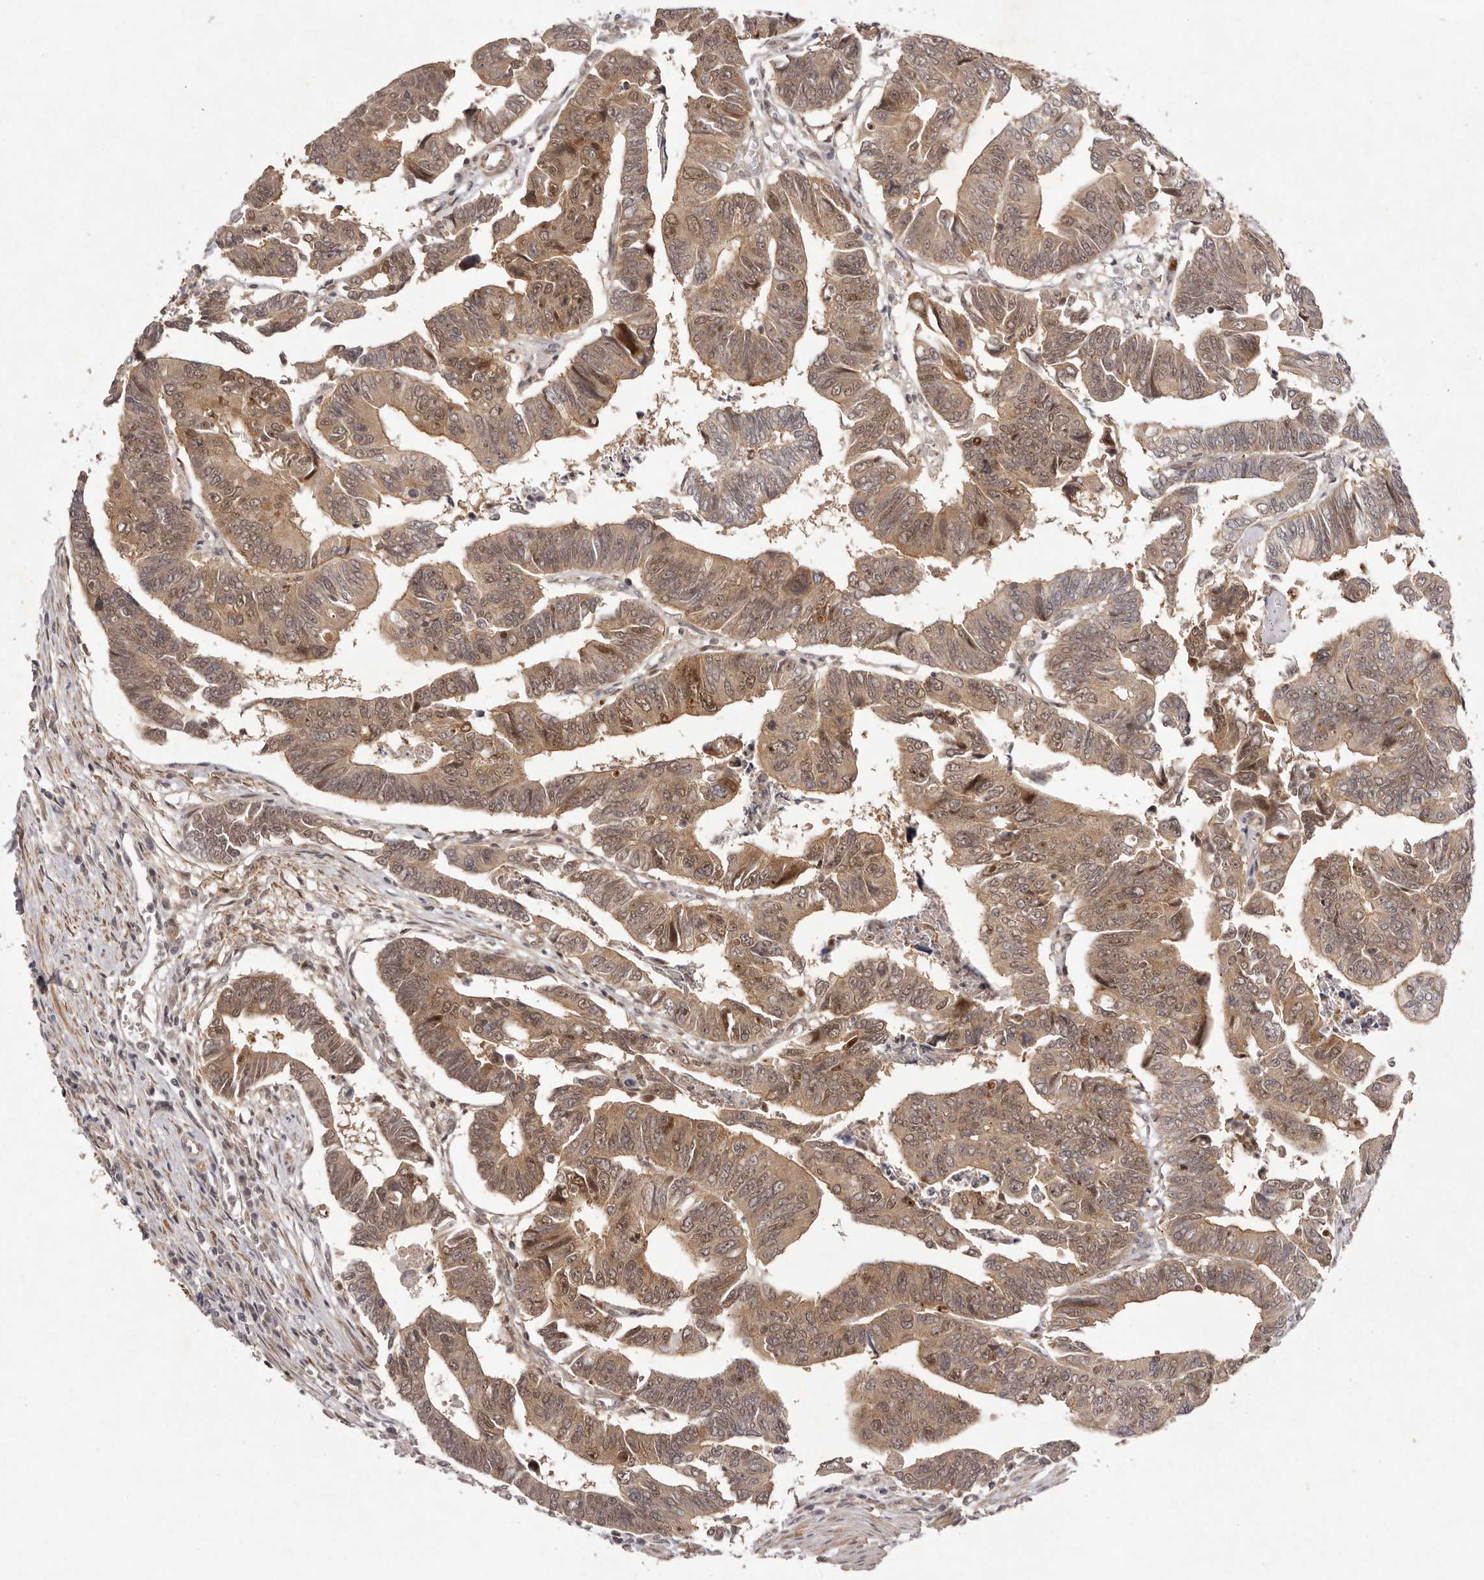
{"staining": {"intensity": "moderate", "quantity": ">75%", "location": "cytoplasmic/membranous,nuclear"}, "tissue": "colorectal cancer", "cell_type": "Tumor cells", "image_type": "cancer", "snomed": [{"axis": "morphology", "description": "Adenocarcinoma, NOS"}, {"axis": "topography", "description": "Rectum"}], "caption": "Colorectal cancer (adenocarcinoma) tissue shows moderate cytoplasmic/membranous and nuclear expression in approximately >75% of tumor cells, visualized by immunohistochemistry. (DAB = brown stain, brightfield microscopy at high magnification).", "gene": "BUD31", "patient": {"sex": "female", "age": 65}}